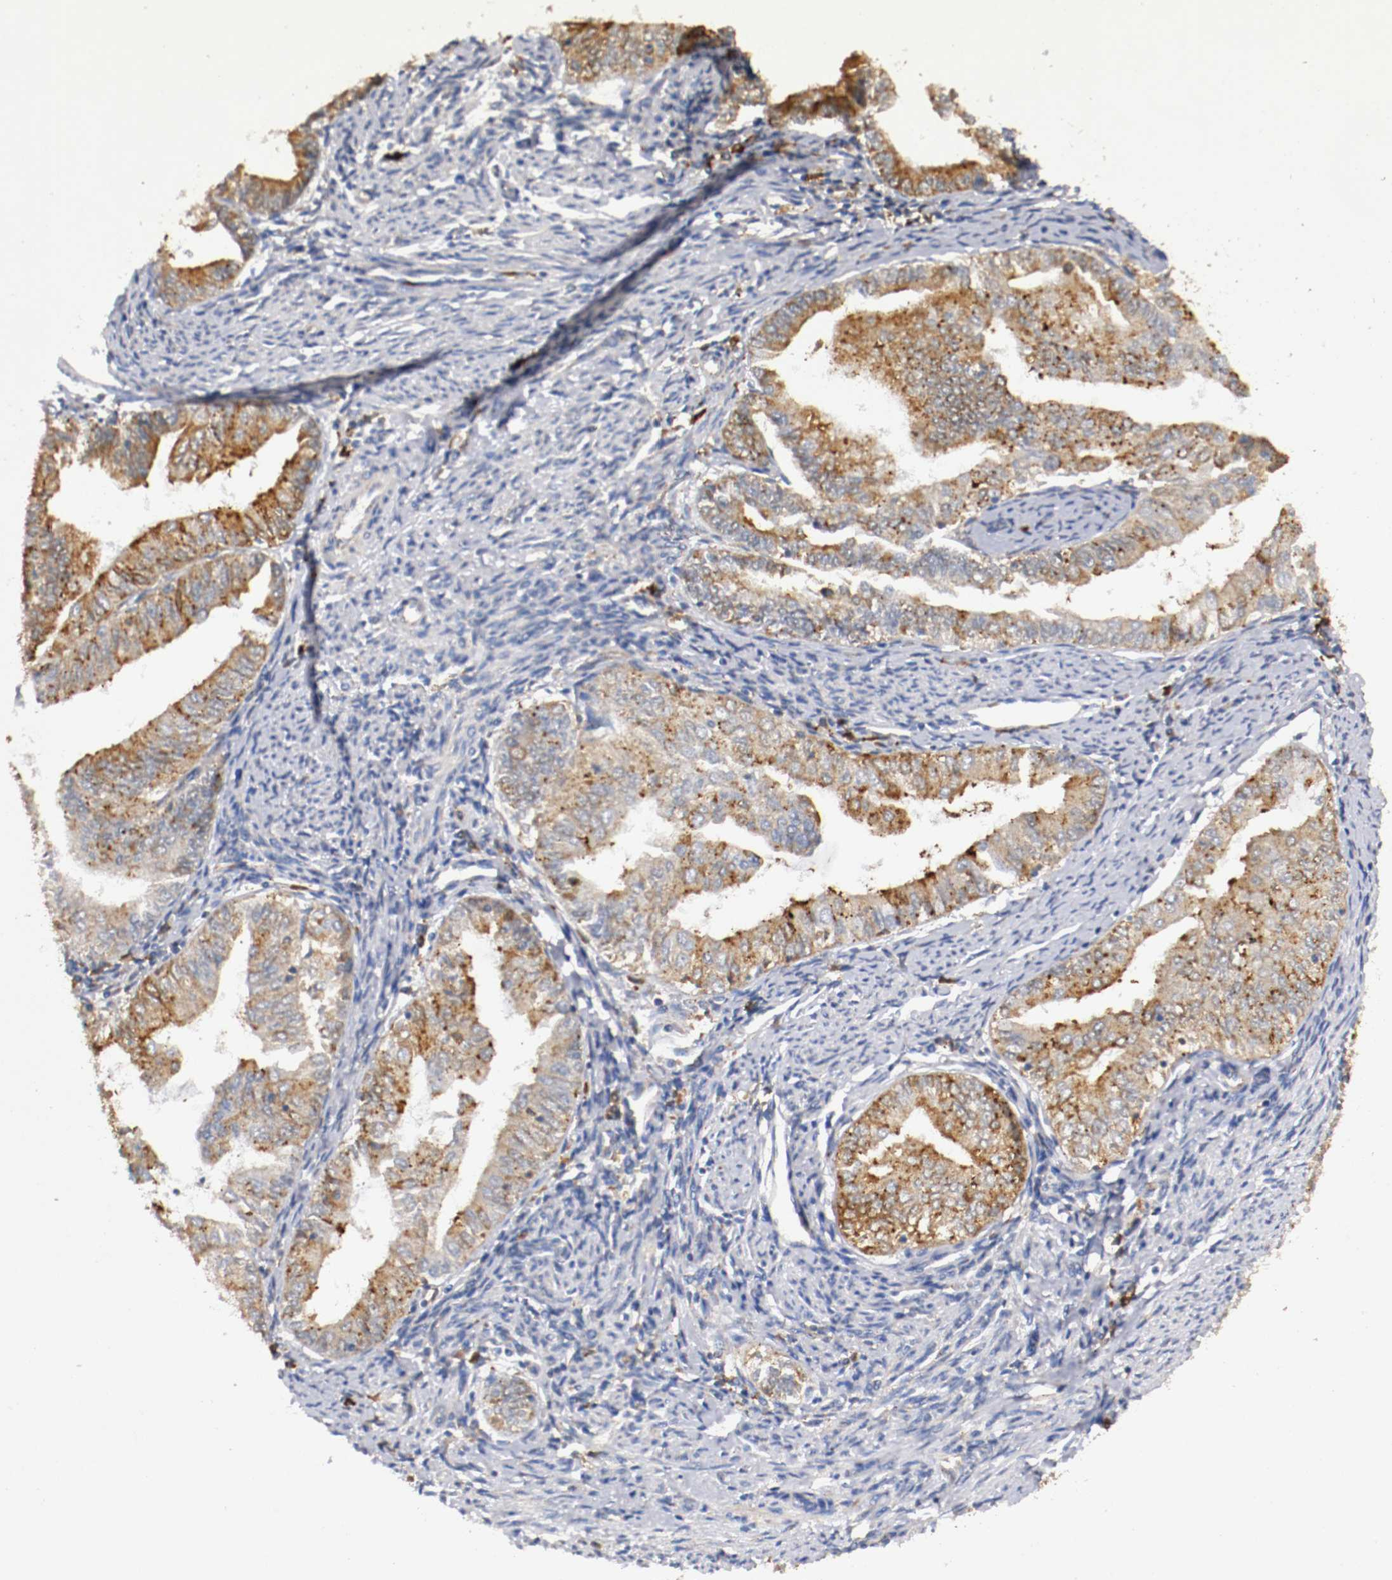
{"staining": {"intensity": "moderate", "quantity": ">75%", "location": "cytoplasmic/membranous"}, "tissue": "endometrial cancer", "cell_type": "Tumor cells", "image_type": "cancer", "snomed": [{"axis": "morphology", "description": "Adenocarcinoma, NOS"}, {"axis": "topography", "description": "Endometrium"}], "caption": "Immunohistochemistry of human adenocarcinoma (endometrial) demonstrates medium levels of moderate cytoplasmic/membranous staining in approximately >75% of tumor cells. The protein is shown in brown color, while the nuclei are stained blue.", "gene": "TRAF2", "patient": {"sex": "female", "age": 66}}